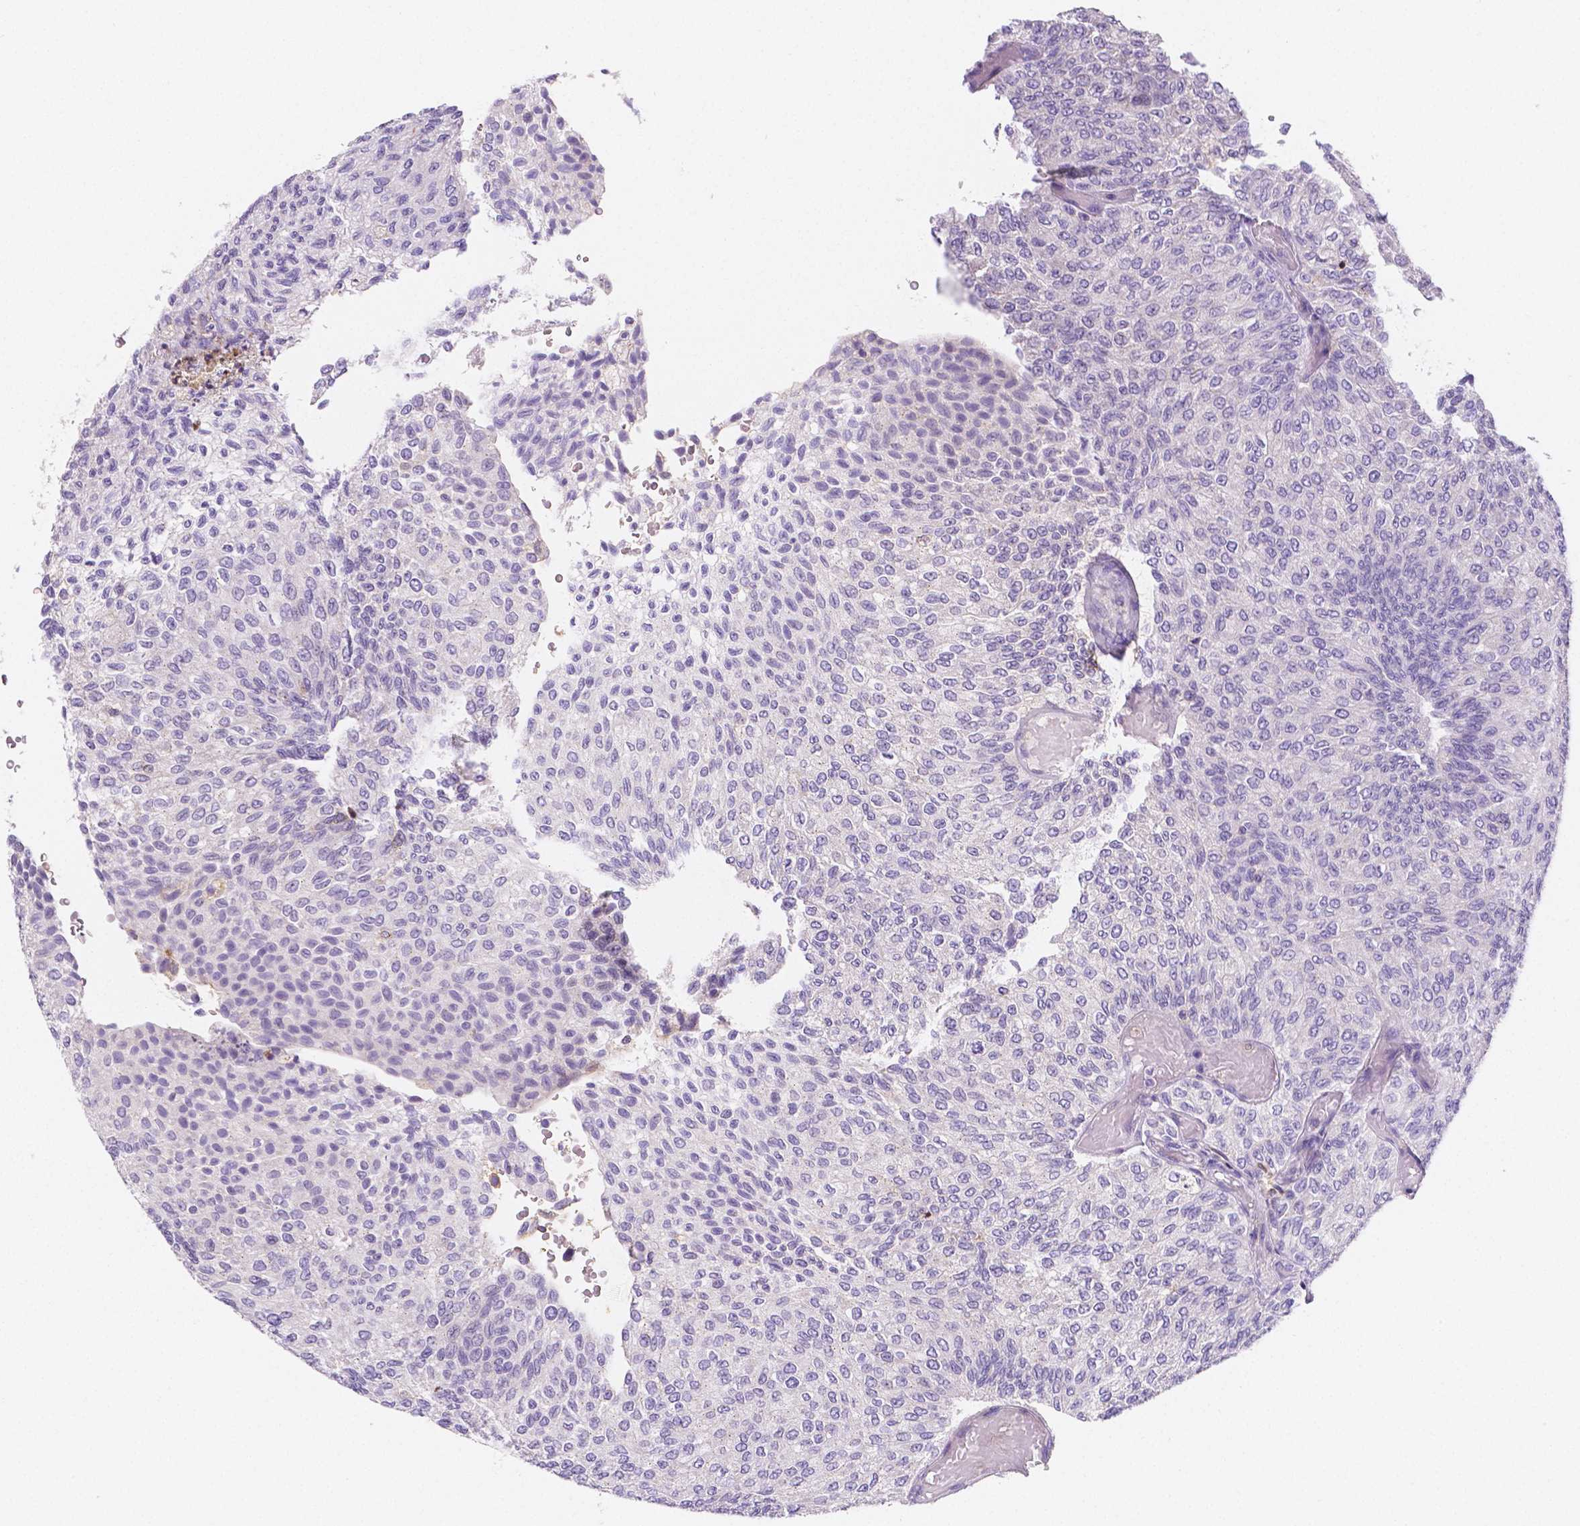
{"staining": {"intensity": "negative", "quantity": "none", "location": "none"}, "tissue": "urothelial cancer", "cell_type": "Tumor cells", "image_type": "cancer", "snomed": [{"axis": "morphology", "description": "Urothelial carcinoma, Low grade"}, {"axis": "topography", "description": "Urinary bladder"}], "caption": "There is no significant positivity in tumor cells of low-grade urothelial carcinoma. (IHC, brightfield microscopy, high magnification).", "gene": "GABRD", "patient": {"sex": "male", "age": 78}}